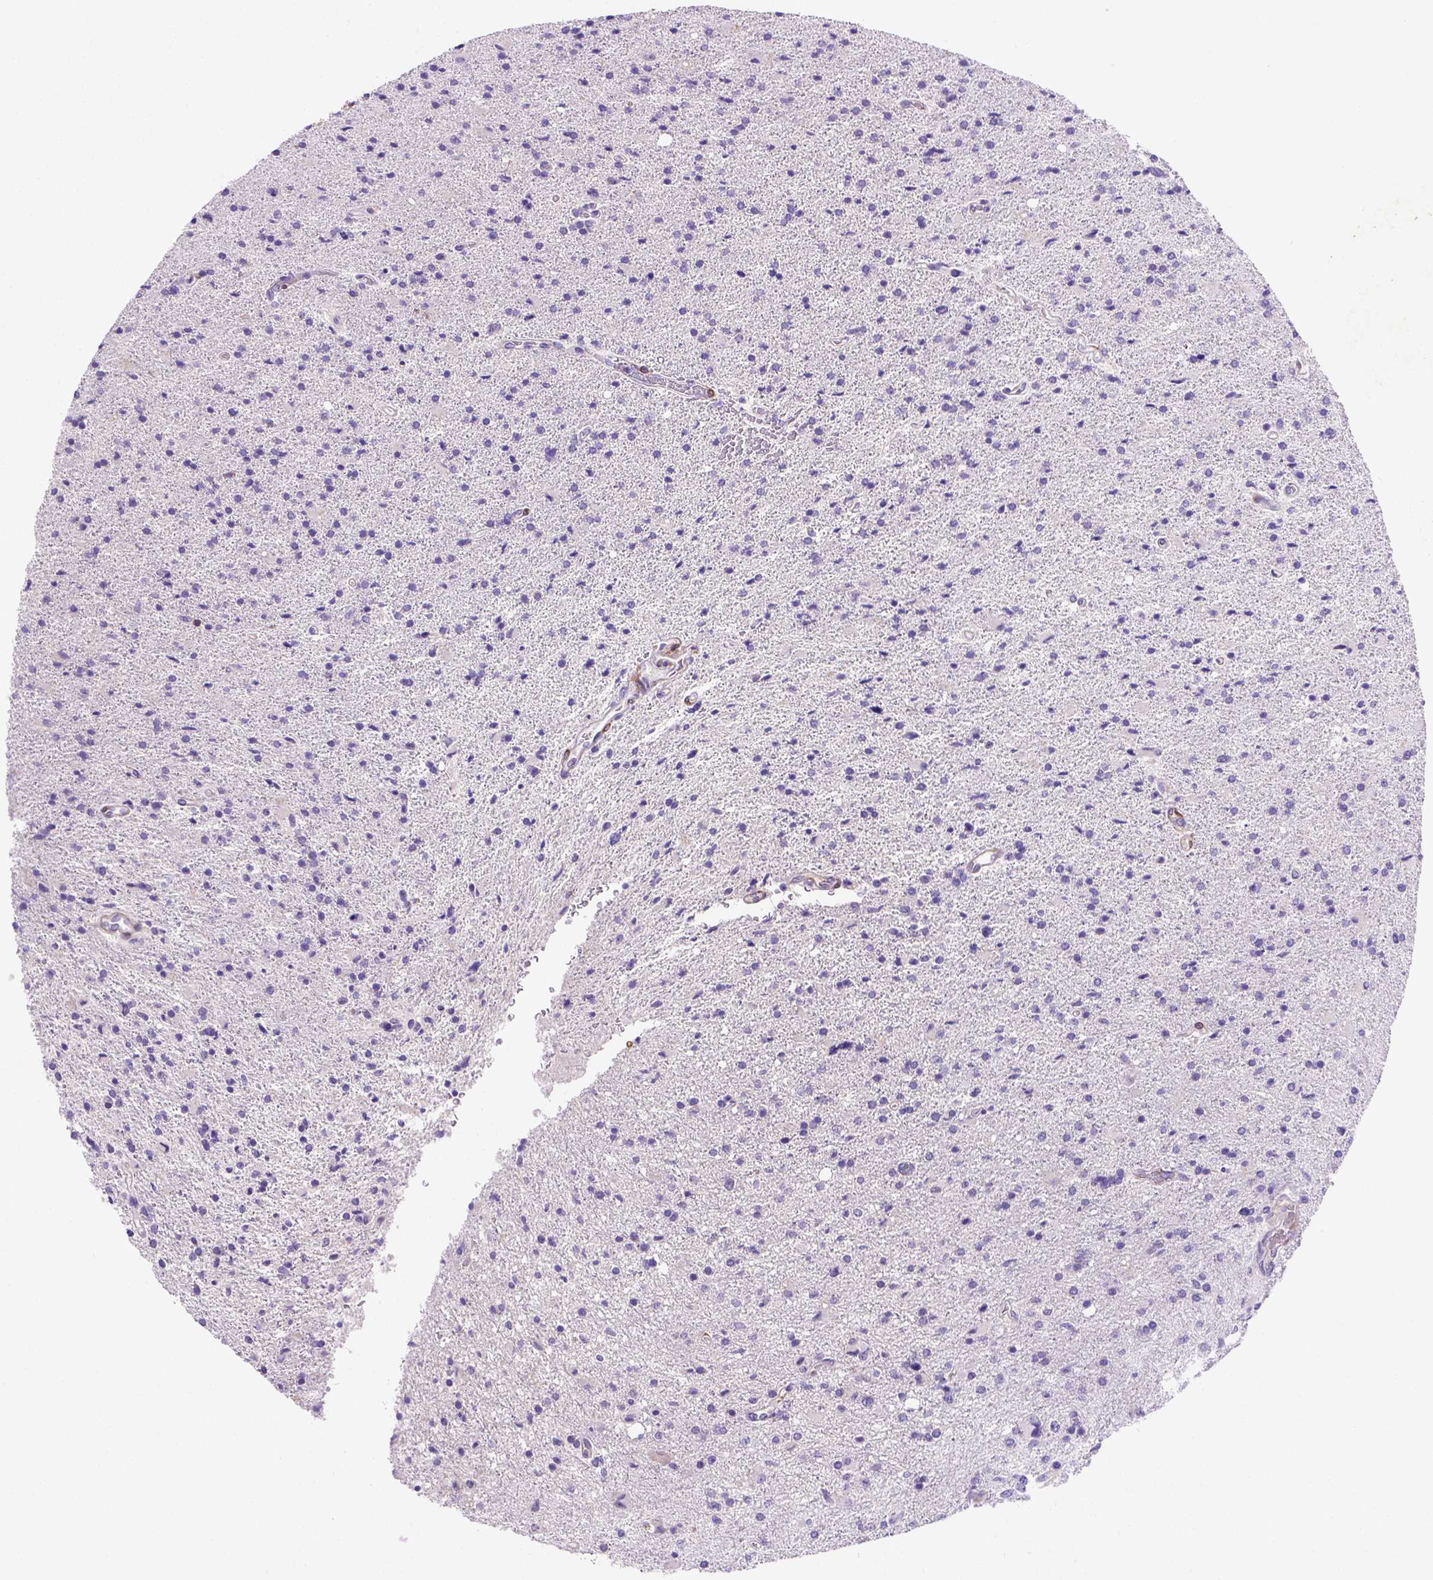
{"staining": {"intensity": "negative", "quantity": "none", "location": "none"}, "tissue": "glioma", "cell_type": "Tumor cells", "image_type": "cancer", "snomed": [{"axis": "morphology", "description": "Glioma, malignant, High grade"}, {"axis": "topography", "description": "Cerebral cortex"}], "caption": "DAB immunohistochemical staining of malignant glioma (high-grade) shows no significant expression in tumor cells. Brightfield microscopy of IHC stained with DAB (3,3'-diaminobenzidine) (brown) and hematoxylin (blue), captured at high magnification.", "gene": "FAM81B", "patient": {"sex": "male", "age": 70}}